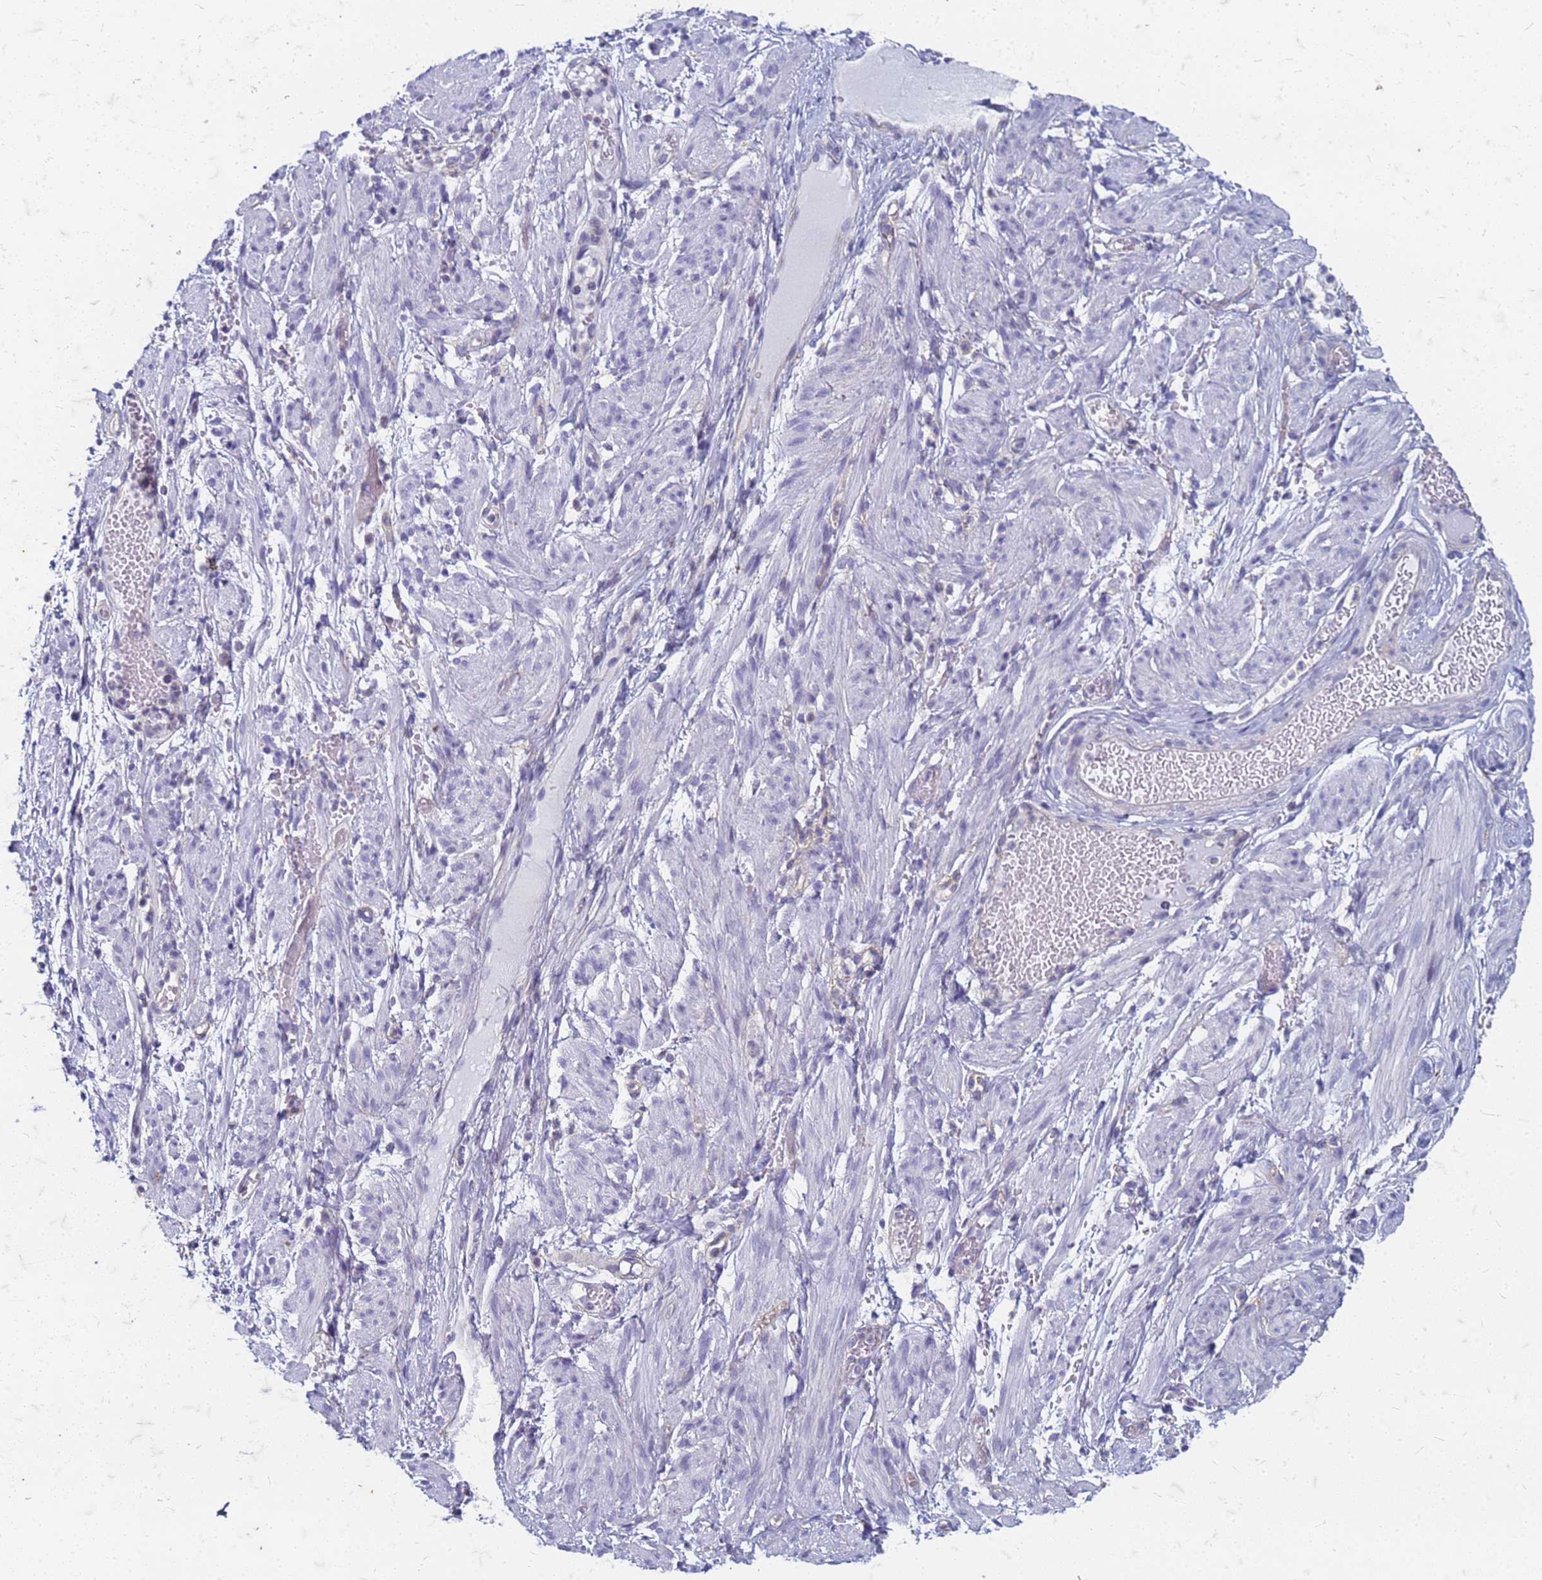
{"staining": {"intensity": "negative", "quantity": "none", "location": "none"}, "tissue": "adipose tissue", "cell_type": "Adipocytes", "image_type": "normal", "snomed": [{"axis": "morphology", "description": "Normal tissue, NOS"}, {"axis": "topography", "description": "Smooth muscle"}, {"axis": "topography", "description": "Peripheral nerve tissue"}], "caption": "Adipose tissue stained for a protein using immunohistochemistry (IHC) displays no staining adipocytes.", "gene": "TRIM64B", "patient": {"sex": "female", "age": 39}}